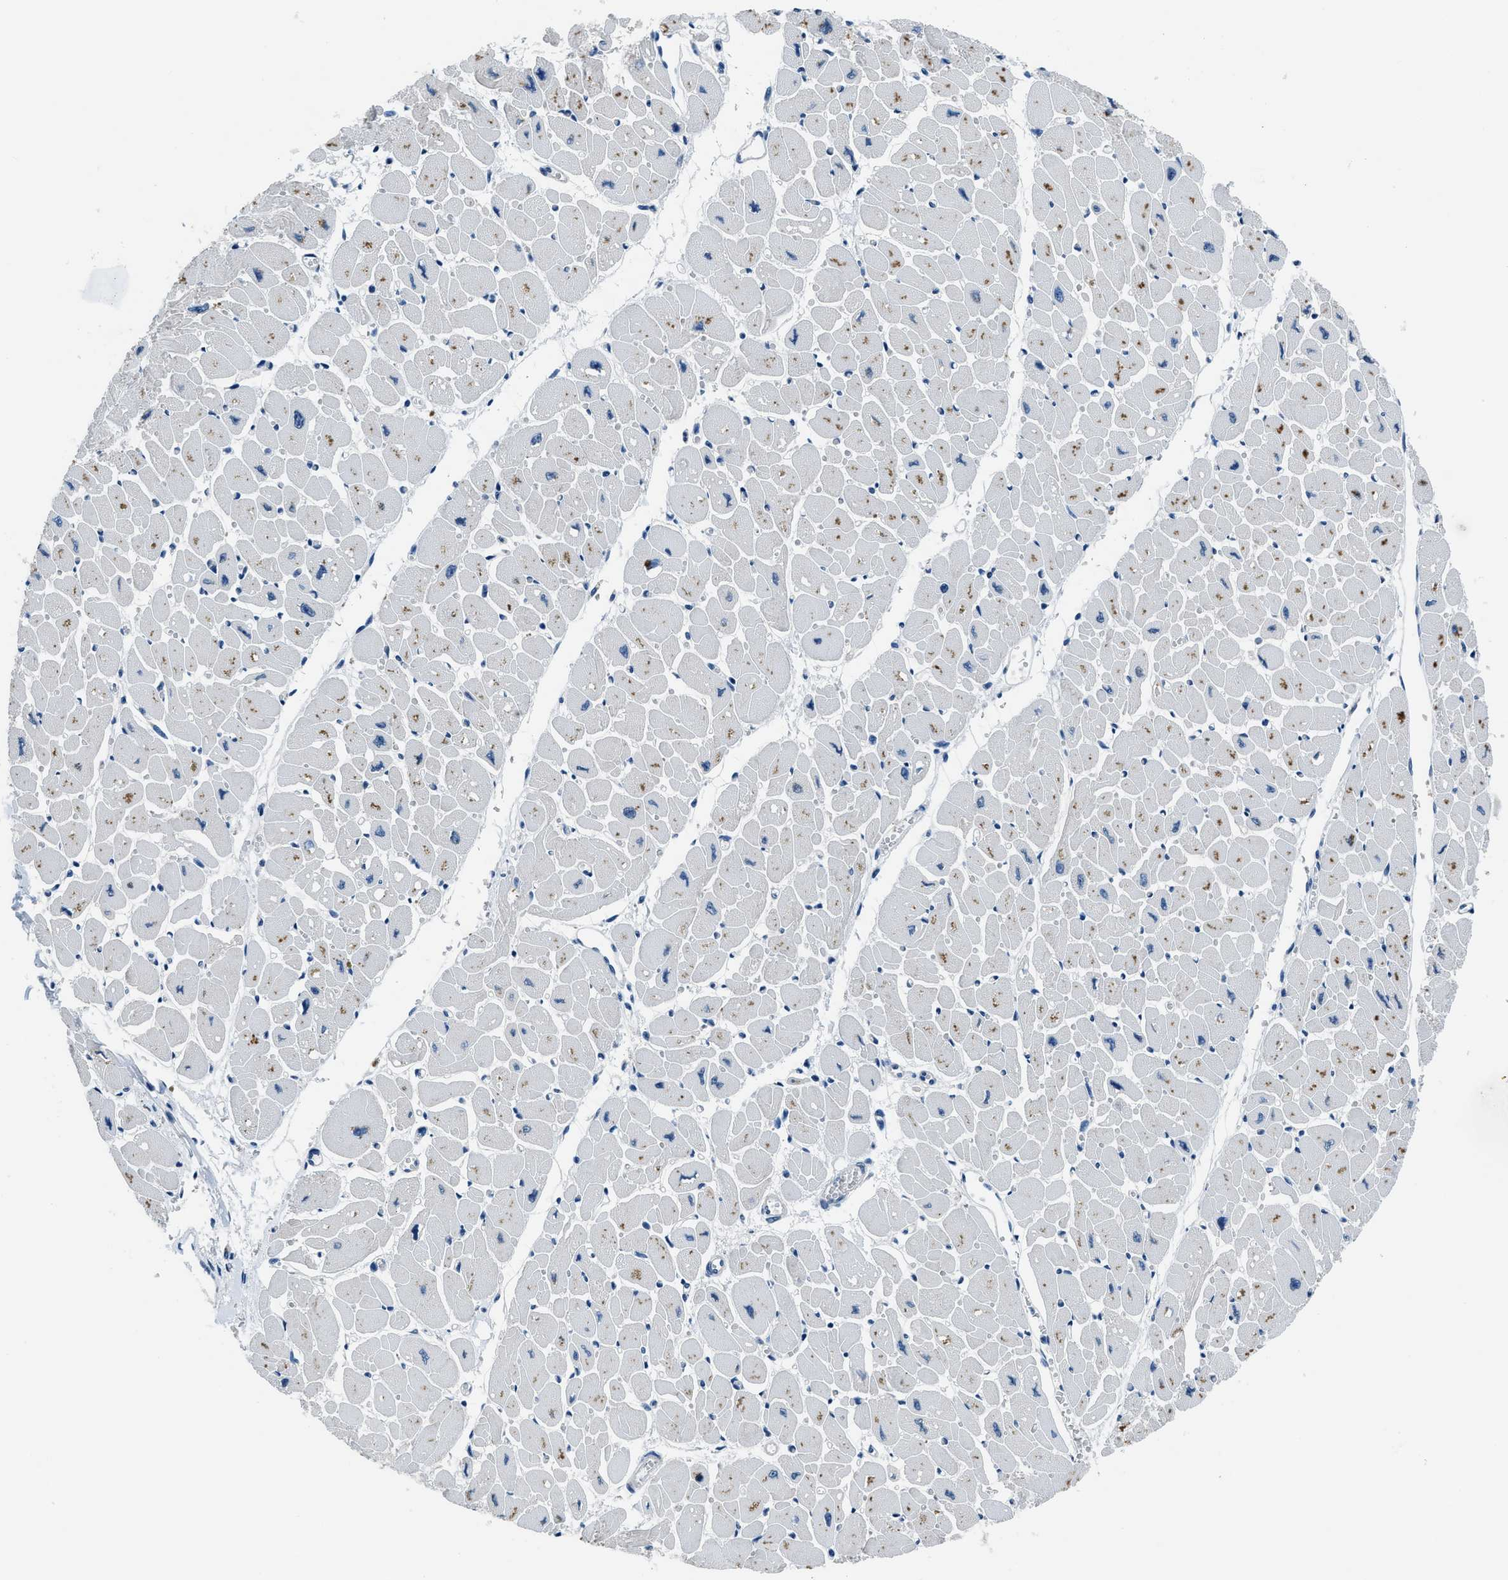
{"staining": {"intensity": "weak", "quantity": "<25%", "location": "cytoplasmic/membranous"}, "tissue": "heart muscle", "cell_type": "Cardiomyocytes", "image_type": "normal", "snomed": [{"axis": "morphology", "description": "Normal tissue, NOS"}, {"axis": "topography", "description": "Heart"}], "caption": "IHC micrograph of unremarkable heart muscle: heart muscle stained with DAB (3,3'-diaminobenzidine) reveals no significant protein expression in cardiomyocytes. (DAB (3,3'-diaminobenzidine) immunohistochemistry (IHC) visualized using brightfield microscopy, high magnification).", "gene": "GJA3", "patient": {"sex": "female", "age": 54}}